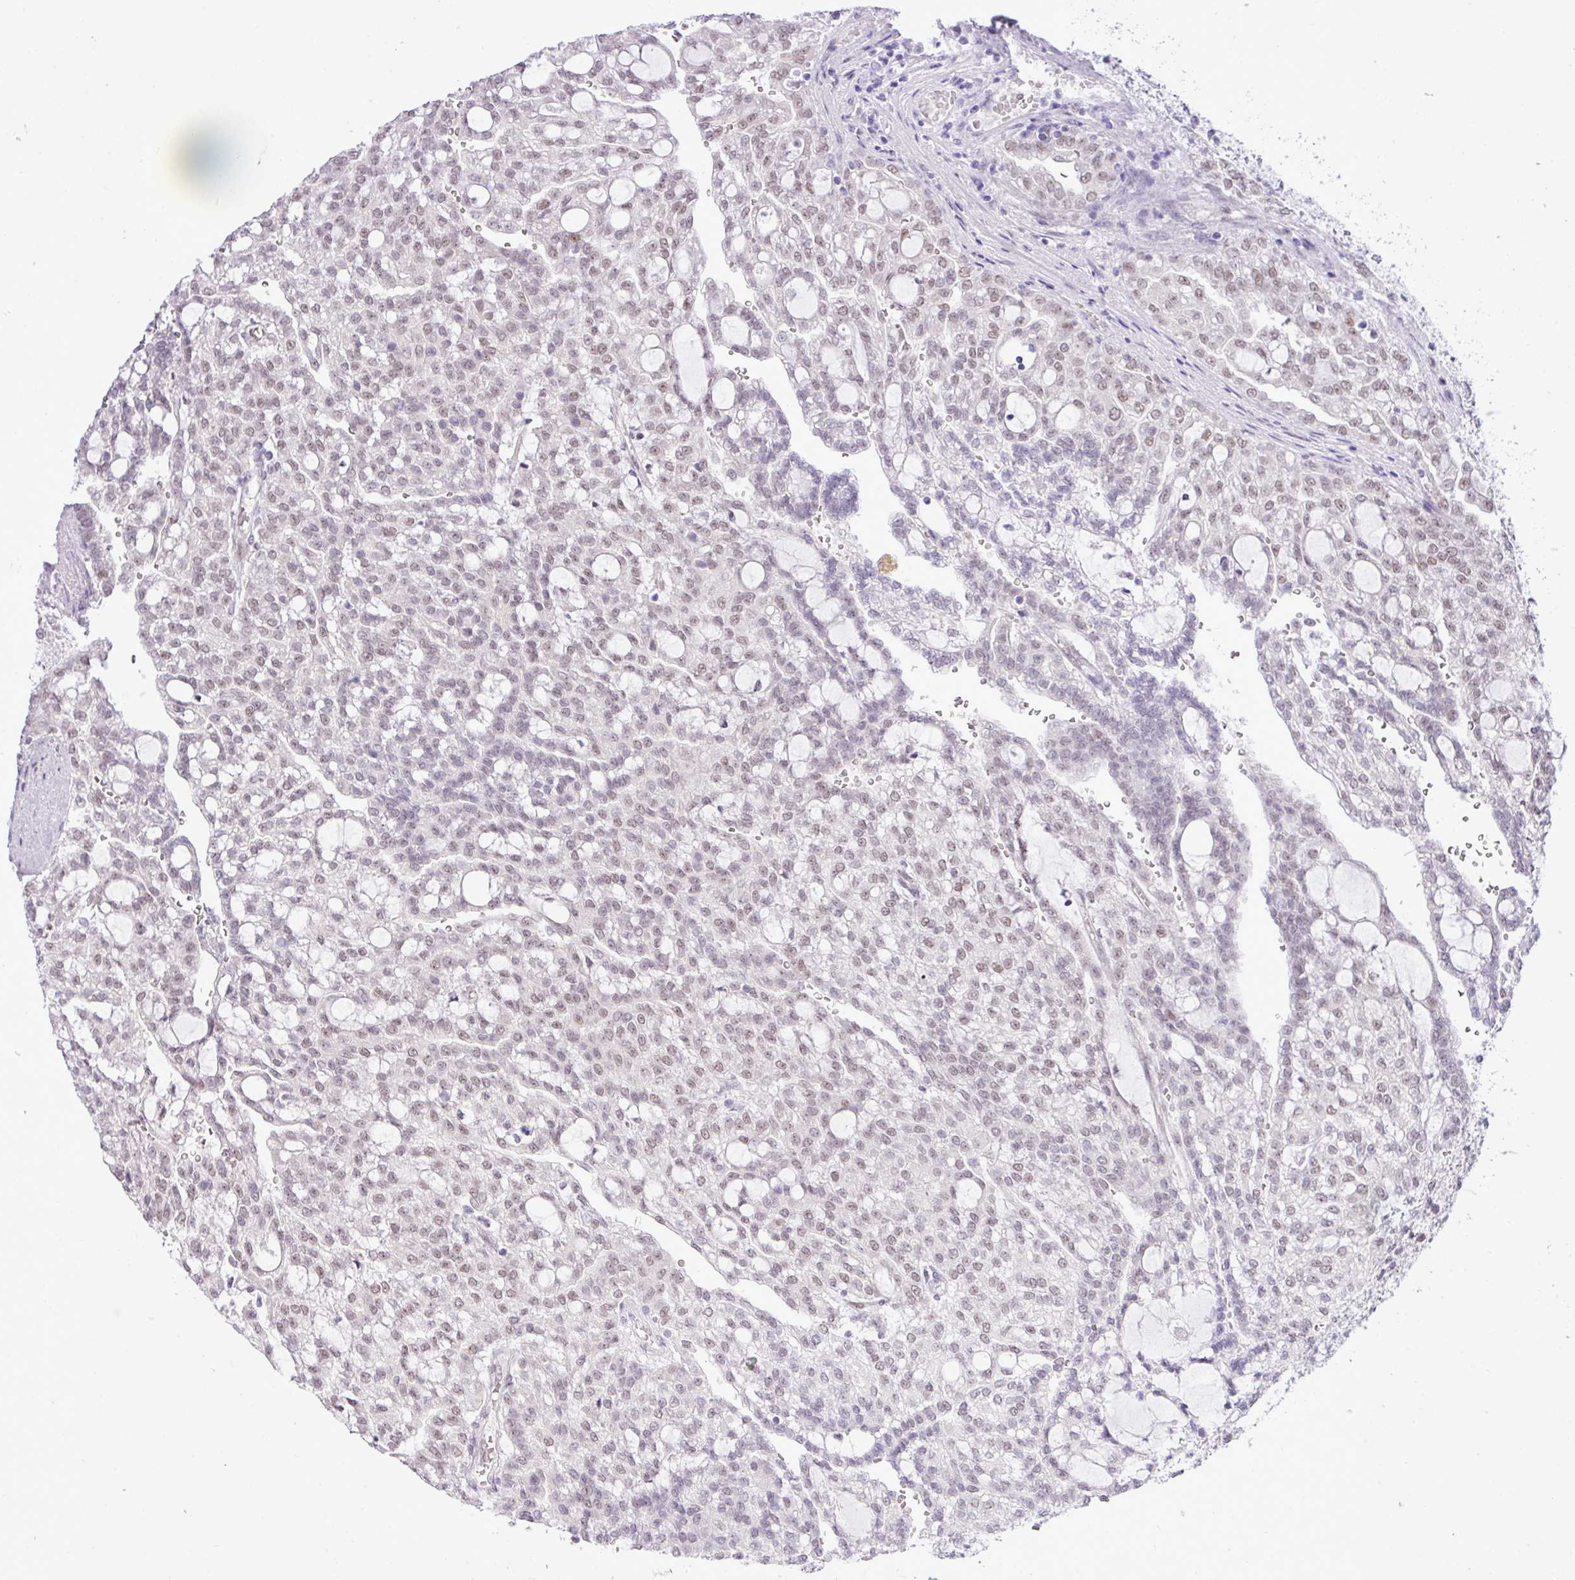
{"staining": {"intensity": "moderate", "quantity": "25%-75%", "location": "nuclear"}, "tissue": "renal cancer", "cell_type": "Tumor cells", "image_type": "cancer", "snomed": [{"axis": "morphology", "description": "Adenocarcinoma, NOS"}, {"axis": "topography", "description": "Kidney"}], "caption": "The image displays immunohistochemical staining of renal cancer. There is moderate nuclear staining is seen in approximately 25%-75% of tumor cells.", "gene": "ELOA2", "patient": {"sex": "male", "age": 63}}